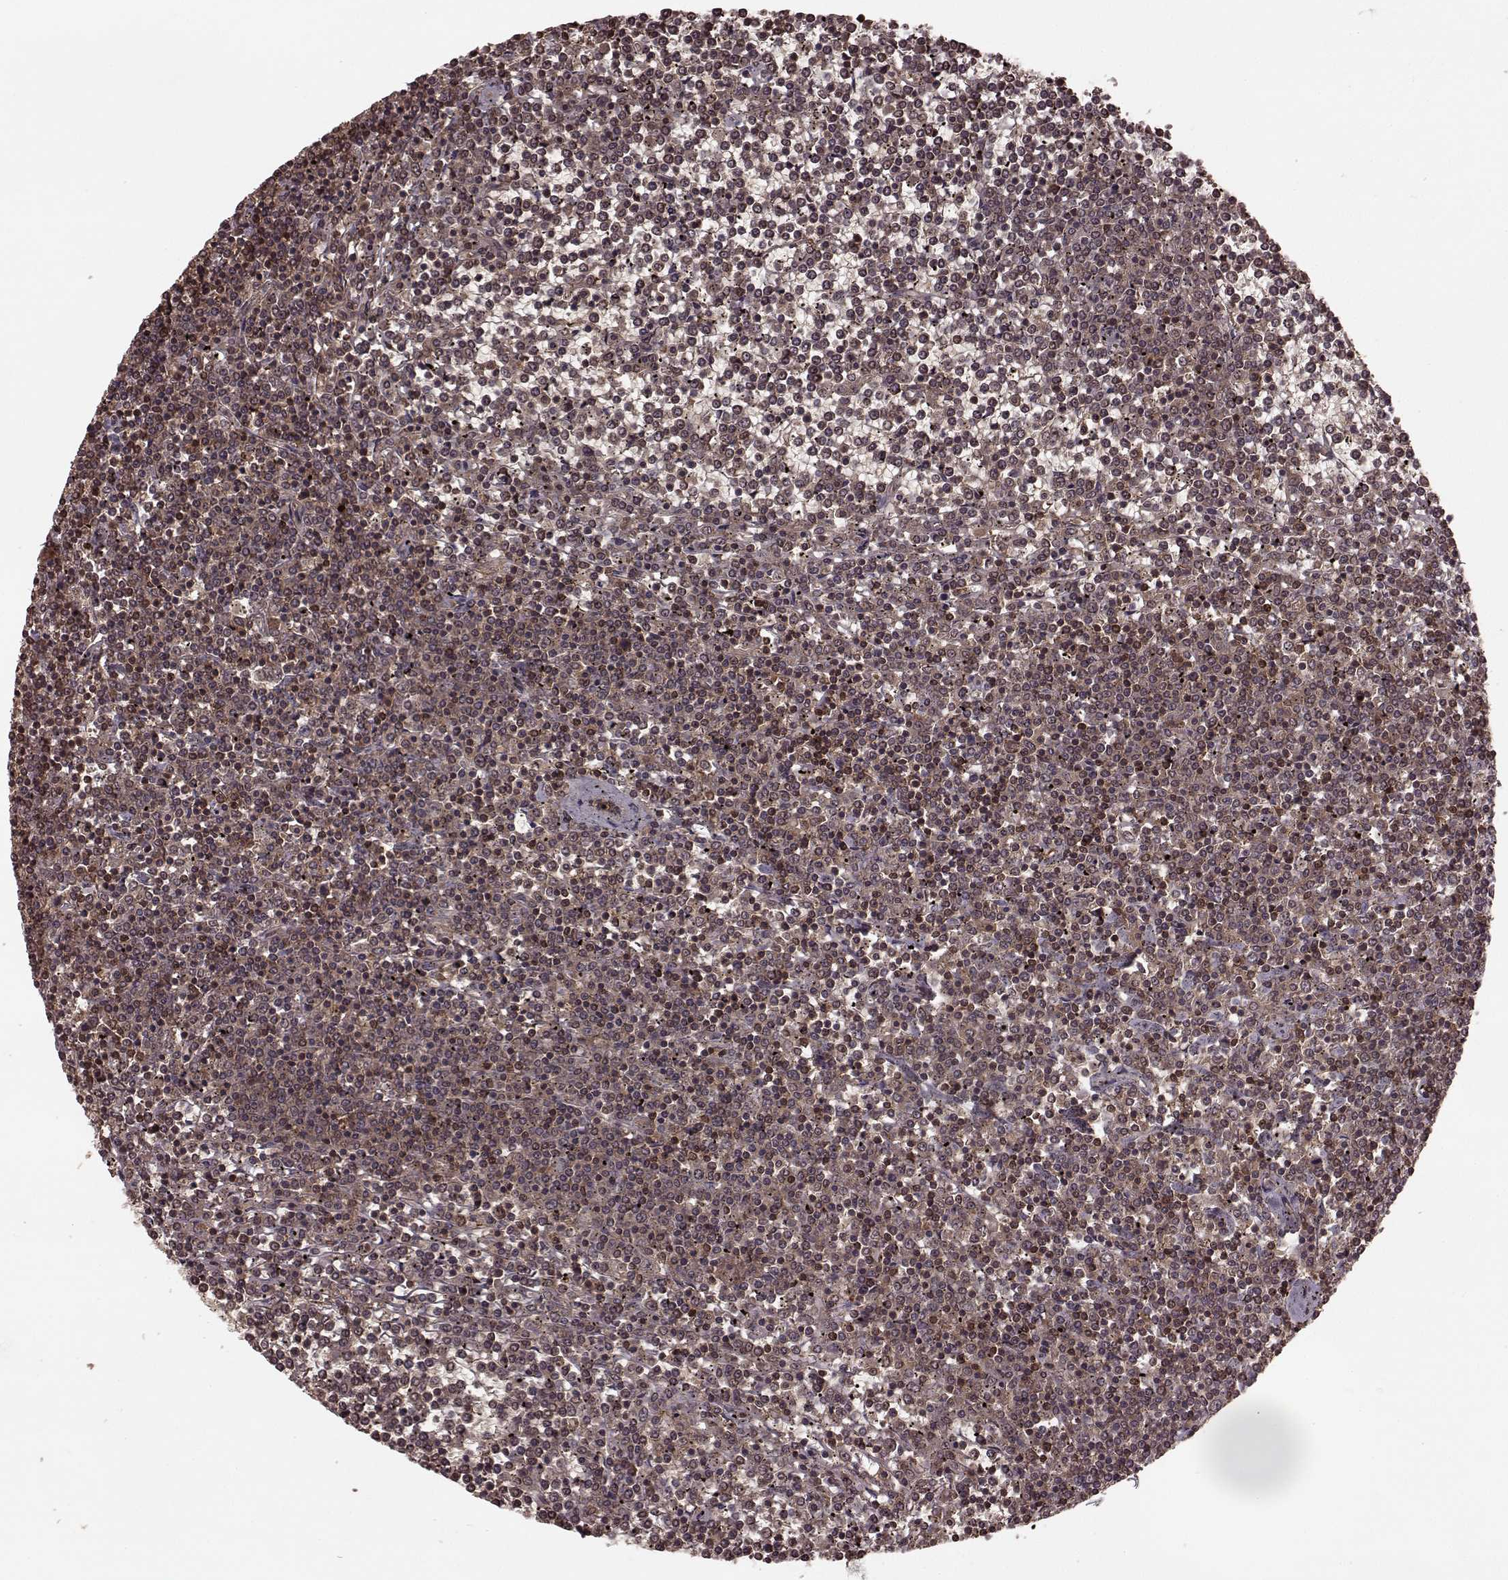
{"staining": {"intensity": "moderate", "quantity": "<25%", "location": "cytoplasmic/membranous,nuclear"}, "tissue": "lymphoma", "cell_type": "Tumor cells", "image_type": "cancer", "snomed": [{"axis": "morphology", "description": "Malignant lymphoma, non-Hodgkin's type, Low grade"}, {"axis": "topography", "description": "Spleen"}], "caption": "A histopathology image of human lymphoma stained for a protein exhibits moderate cytoplasmic/membranous and nuclear brown staining in tumor cells.", "gene": "GSS", "patient": {"sex": "female", "age": 19}}